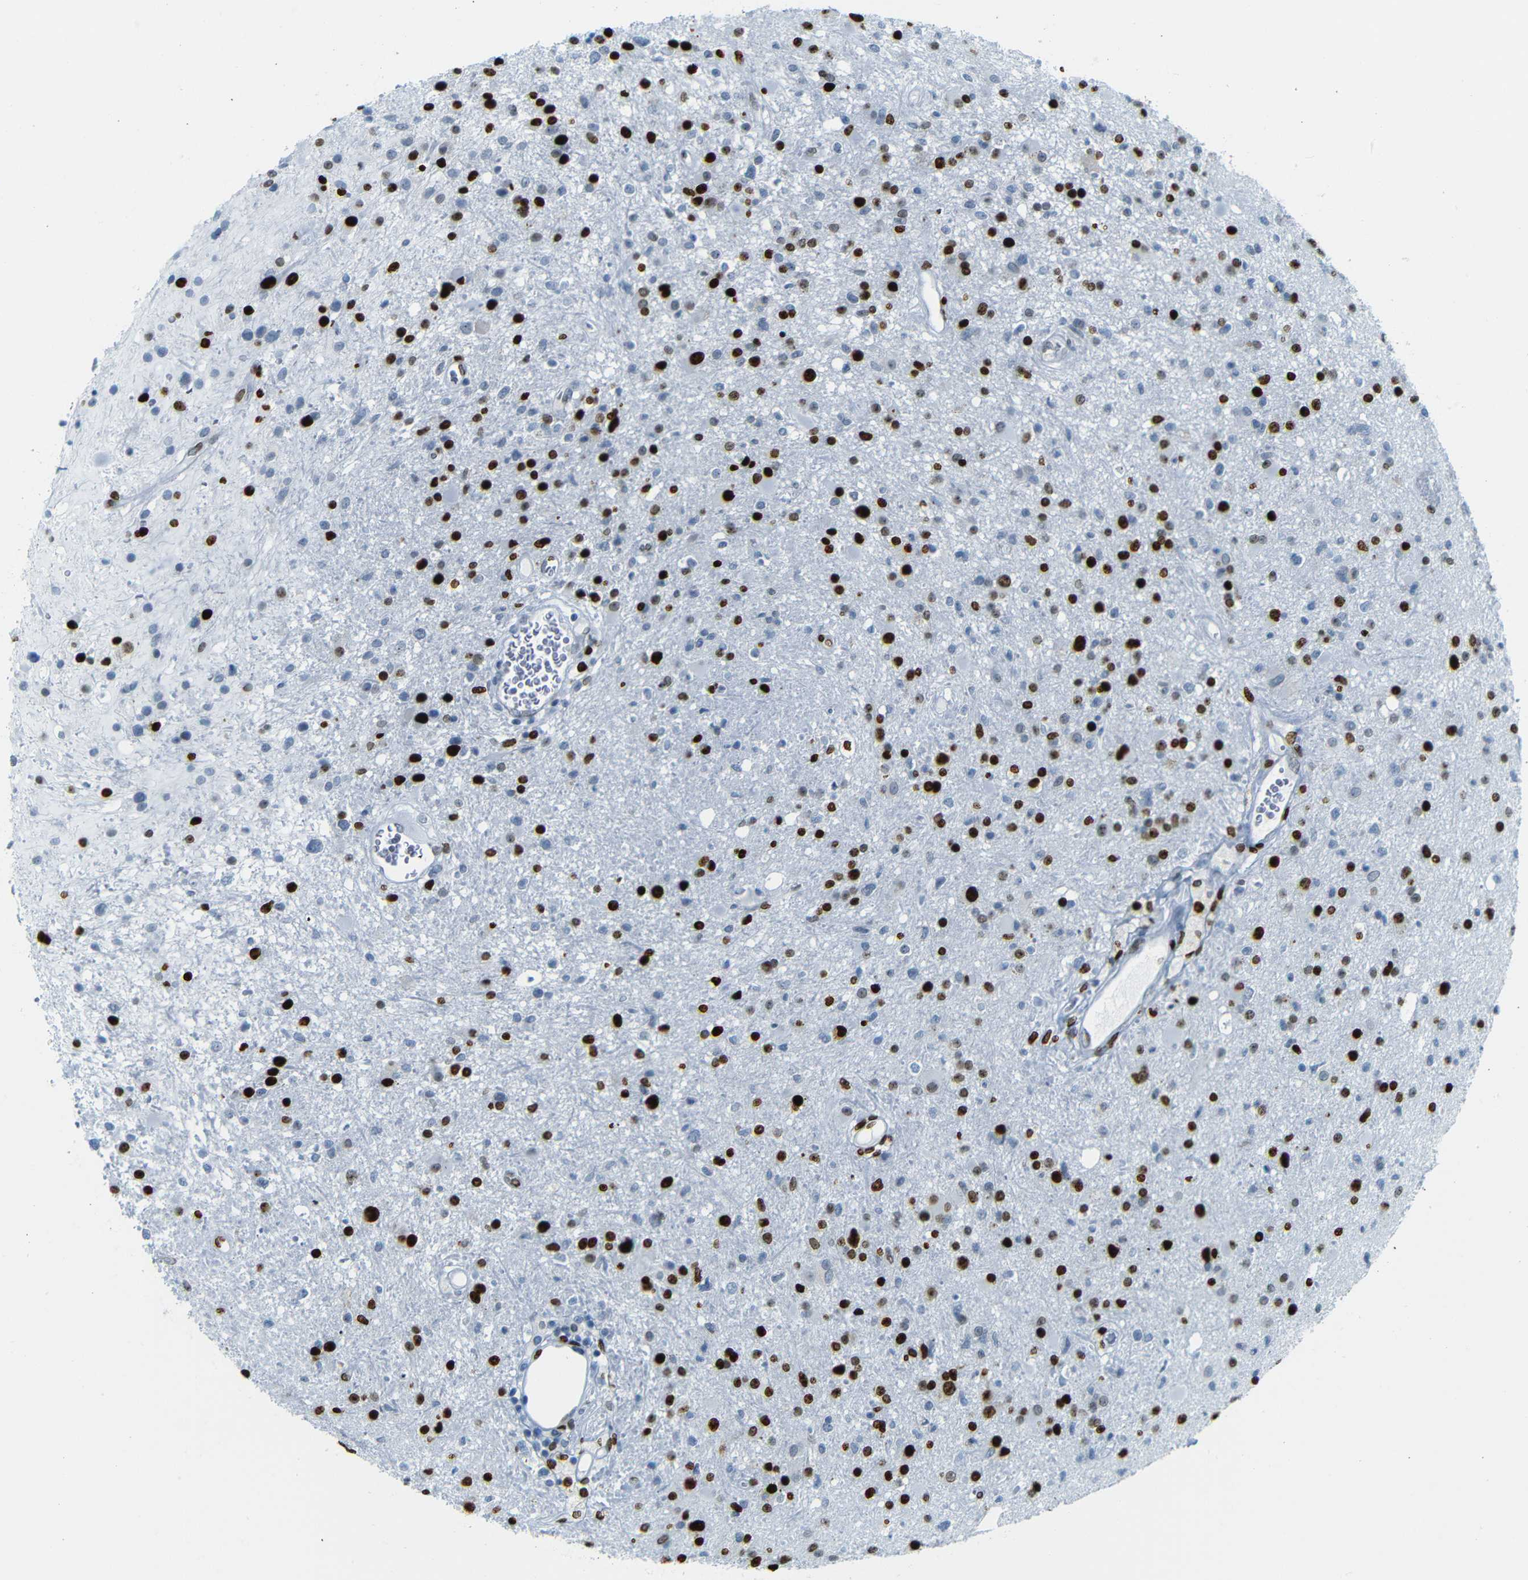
{"staining": {"intensity": "strong", "quantity": ">75%", "location": "nuclear"}, "tissue": "glioma", "cell_type": "Tumor cells", "image_type": "cancer", "snomed": [{"axis": "morphology", "description": "Glioma, malignant, High grade"}, {"axis": "topography", "description": "Brain"}], "caption": "Human glioma stained with a protein marker exhibits strong staining in tumor cells.", "gene": "NPIPB15", "patient": {"sex": "male", "age": 33}}